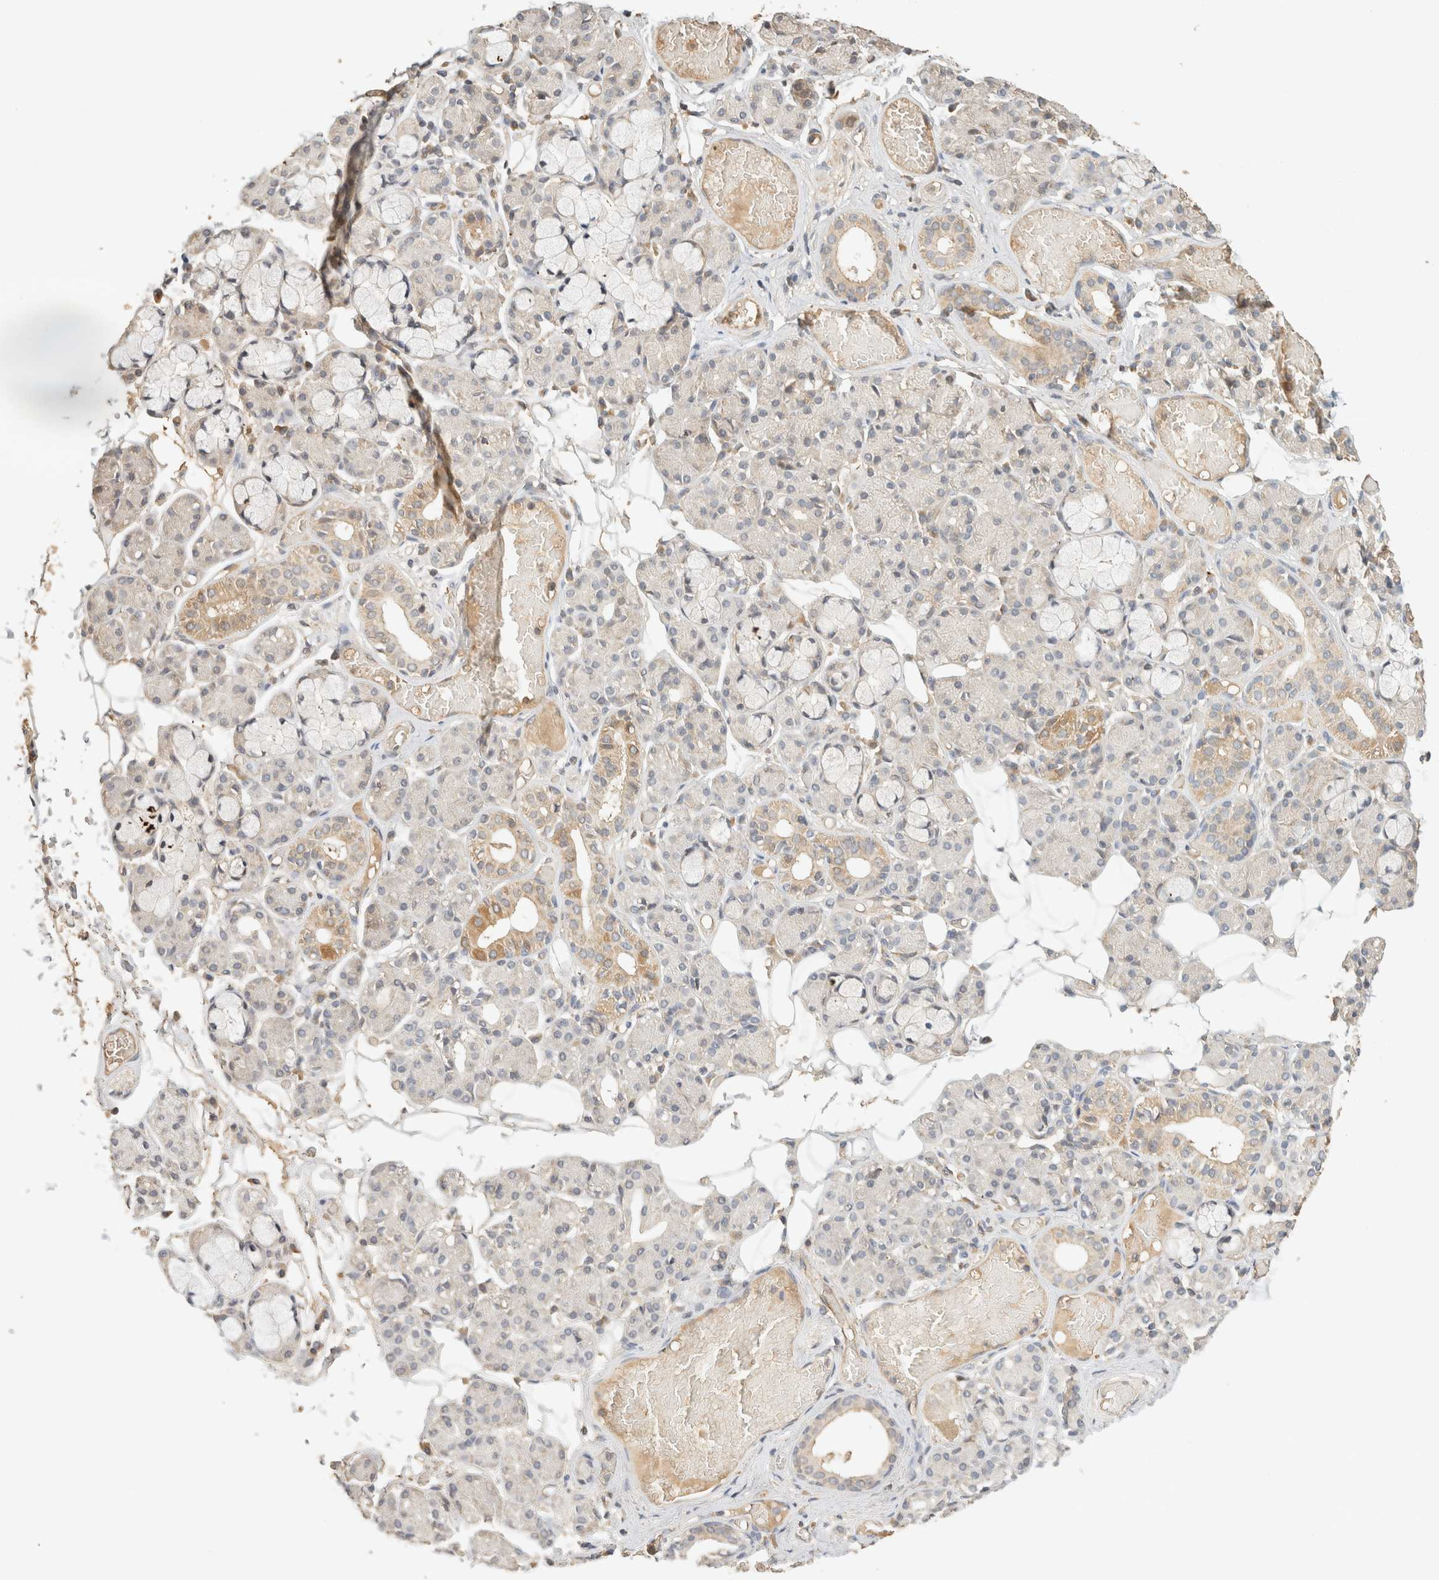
{"staining": {"intensity": "moderate", "quantity": "<25%", "location": "cytoplasmic/membranous"}, "tissue": "salivary gland", "cell_type": "Glandular cells", "image_type": "normal", "snomed": [{"axis": "morphology", "description": "Normal tissue, NOS"}, {"axis": "topography", "description": "Salivary gland"}], "caption": "The image shows staining of normal salivary gland, revealing moderate cytoplasmic/membranous protein staining (brown color) within glandular cells. (Stains: DAB in brown, nuclei in blue, Microscopy: brightfield microscopy at high magnification).", "gene": "TACC1", "patient": {"sex": "male", "age": 63}}